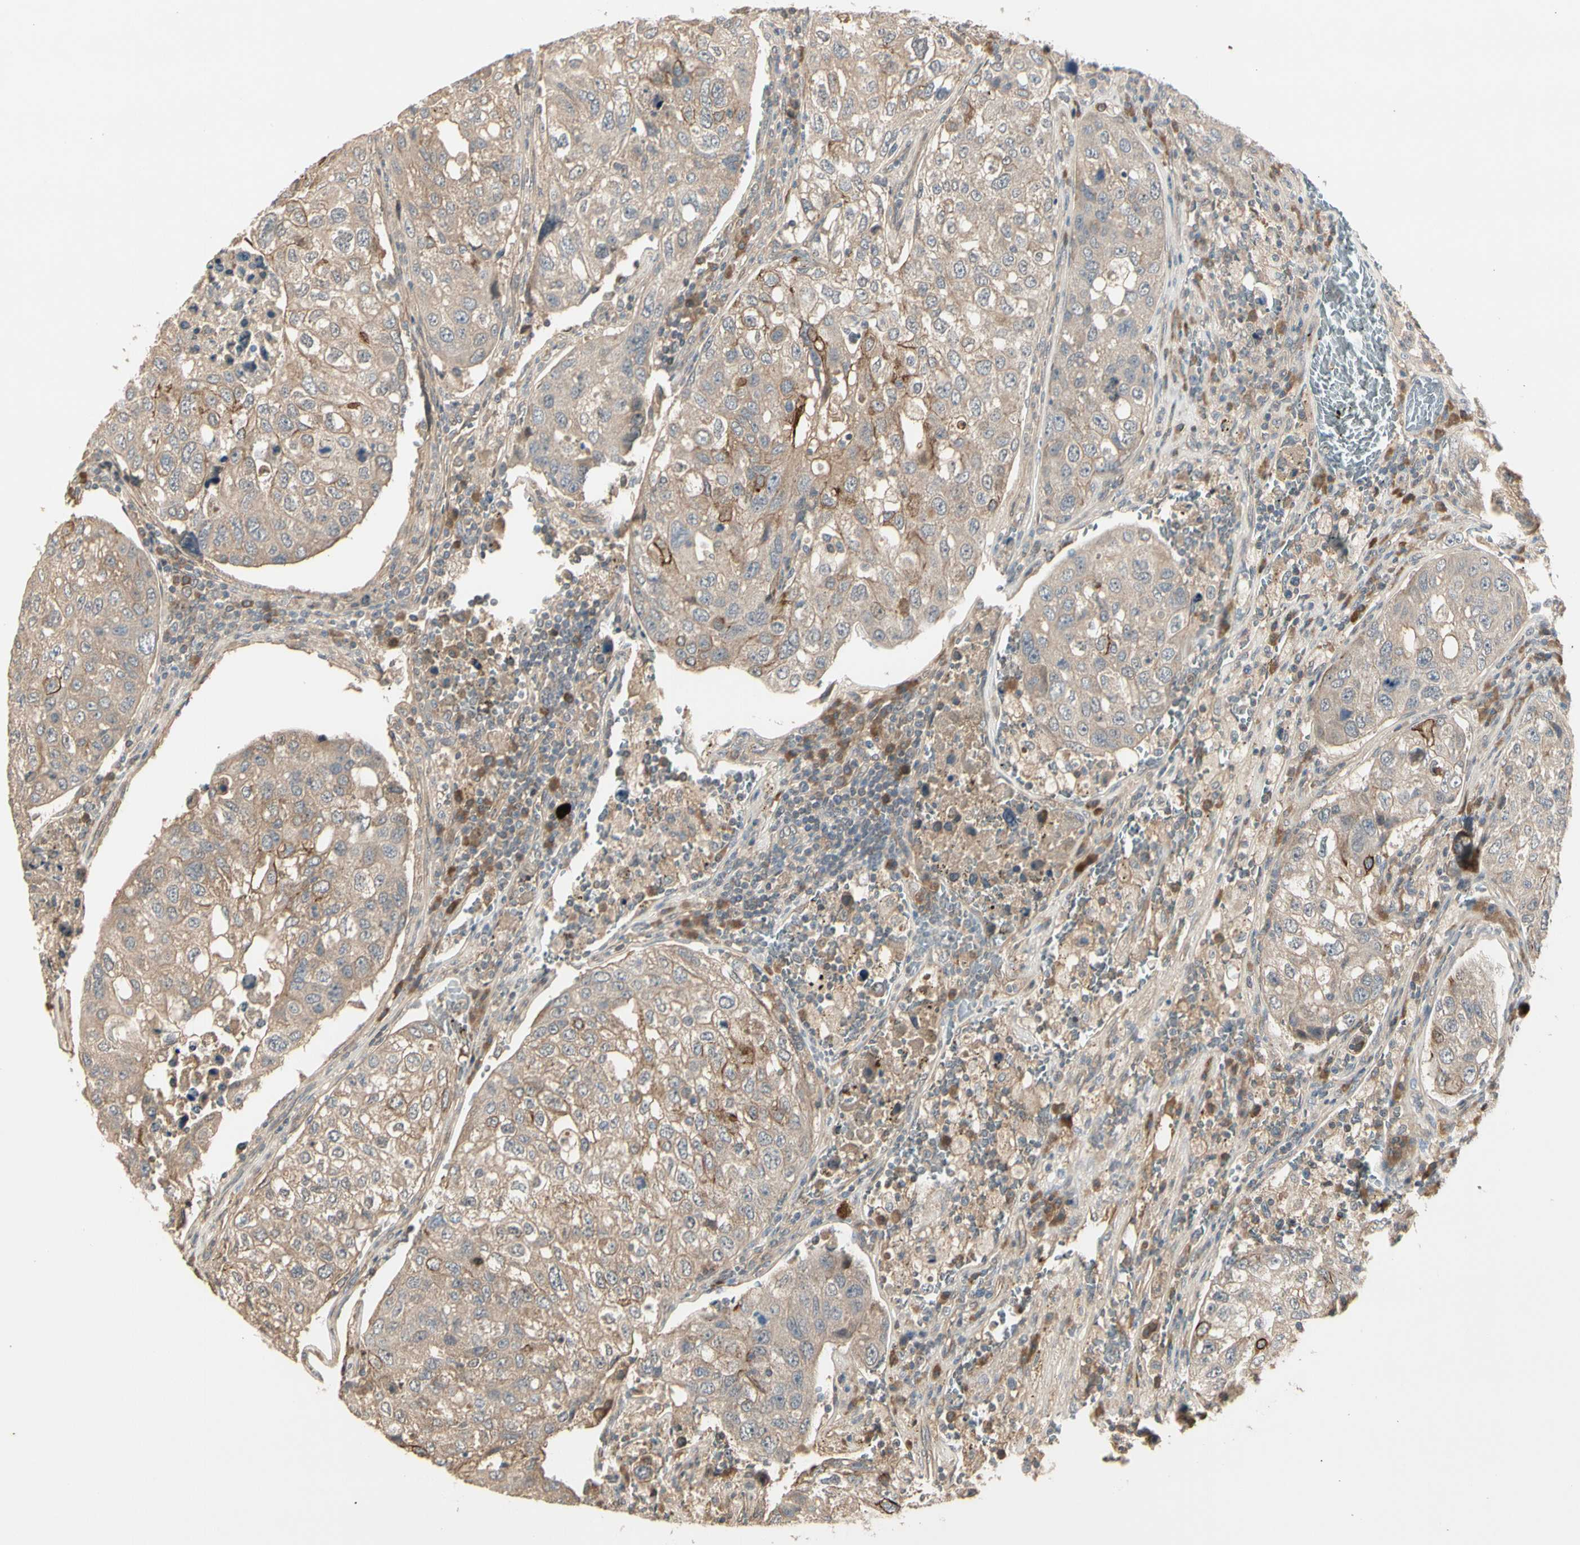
{"staining": {"intensity": "weak", "quantity": ">75%", "location": "cytoplasmic/membranous"}, "tissue": "urothelial cancer", "cell_type": "Tumor cells", "image_type": "cancer", "snomed": [{"axis": "morphology", "description": "Urothelial carcinoma, High grade"}, {"axis": "topography", "description": "Lymph node"}, {"axis": "topography", "description": "Urinary bladder"}], "caption": "Human urothelial cancer stained with a brown dye reveals weak cytoplasmic/membranous positive expression in approximately >75% of tumor cells.", "gene": "ATG4C", "patient": {"sex": "male", "age": 51}}